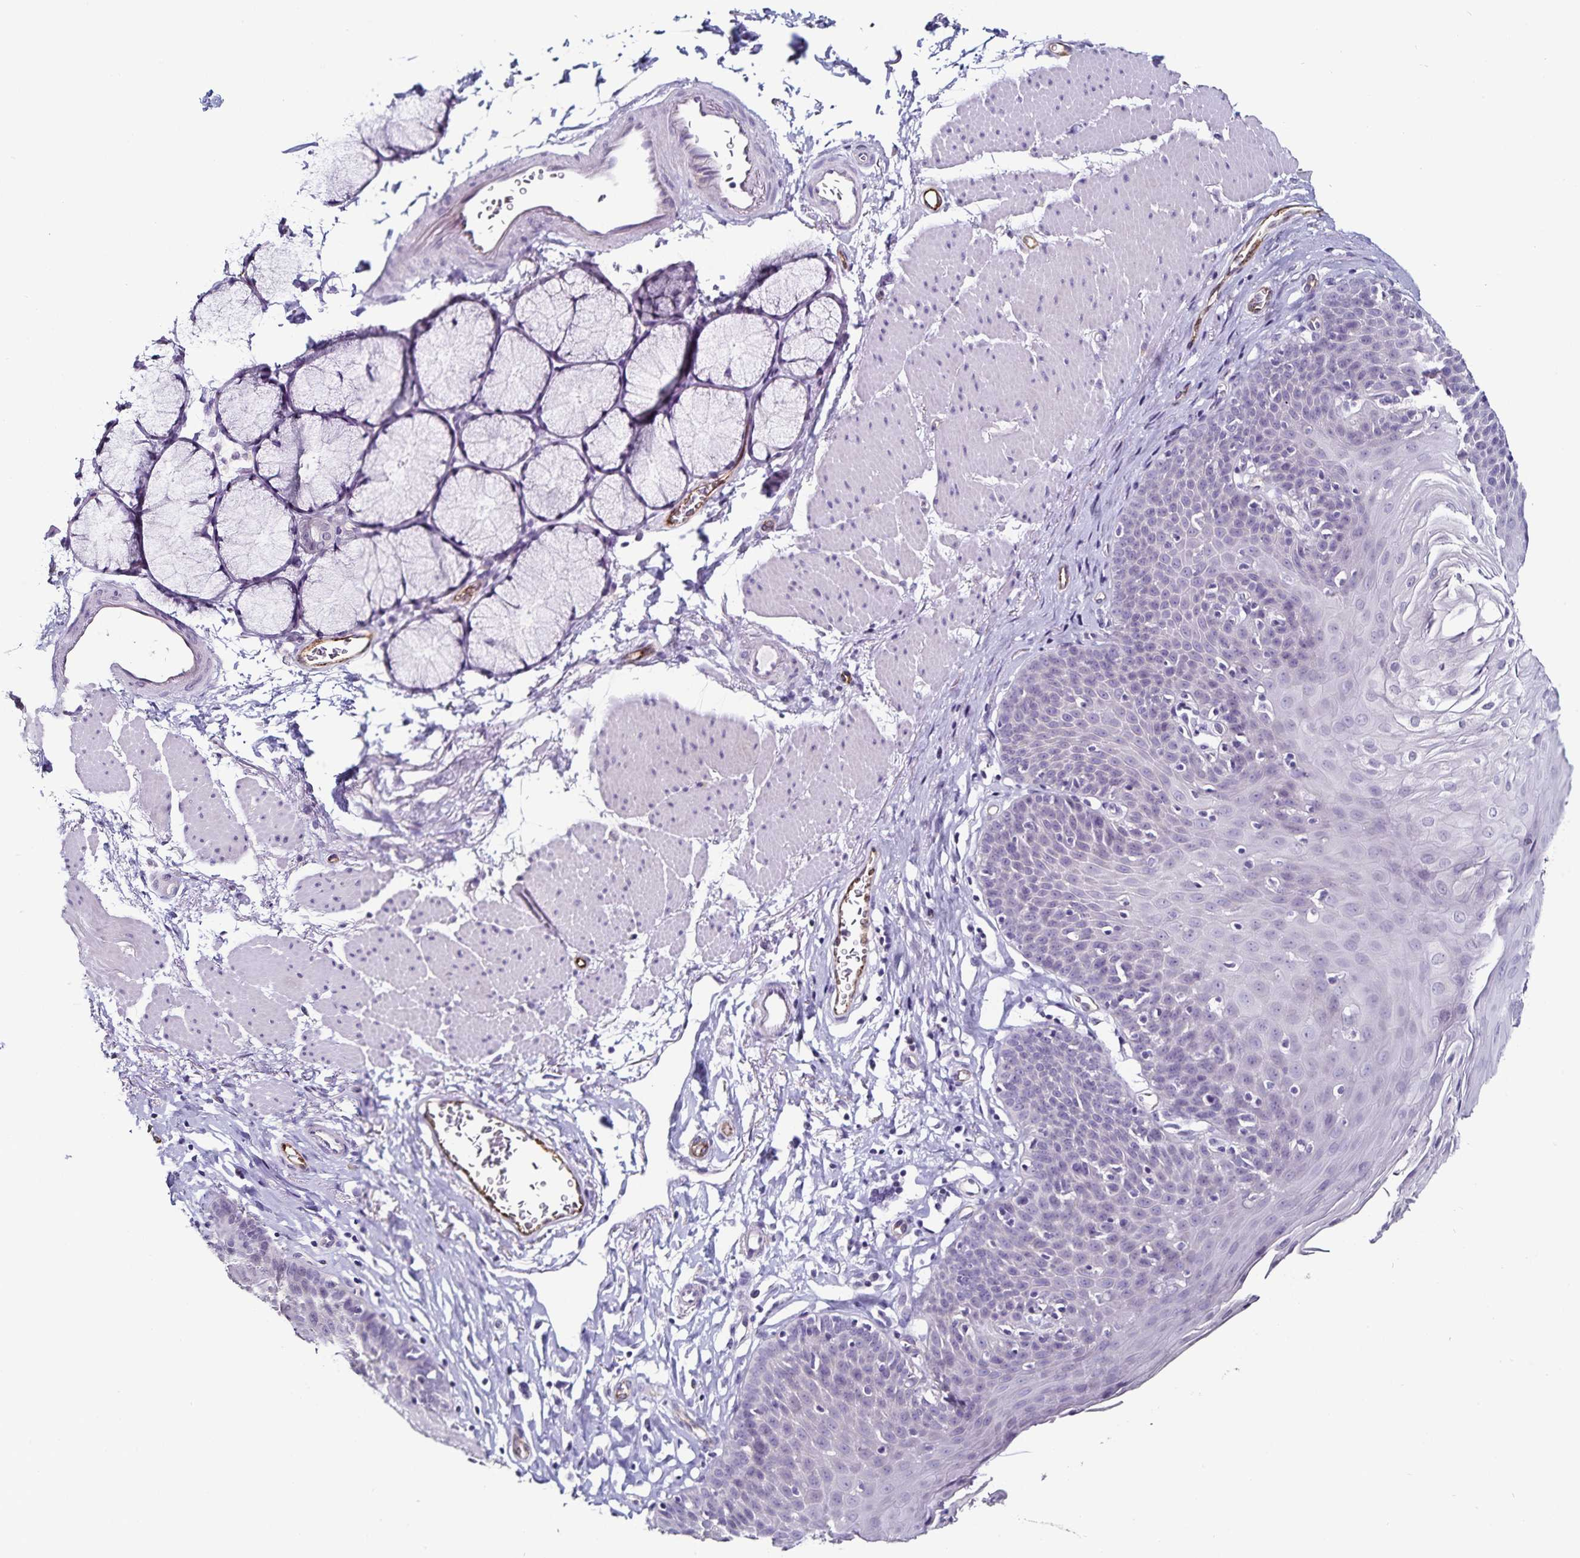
{"staining": {"intensity": "negative", "quantity": "none", "location": "none"}, "tissue": "esophagus", "cell_type": "Squamous epithelial cells", "image_type": "normal", "snomed": [{"axis": "morphology", "description": "Normal tissue, NOS"}, {"axis": "topography", "description": "Esophagus"}], "caption": "Unremarkable esophagus was stained to show a protein in brown. There is no significant staining in squamous epithelial cells.", "gene": "TSPAN7", "patient": {"sex": "female", "age": 81}}